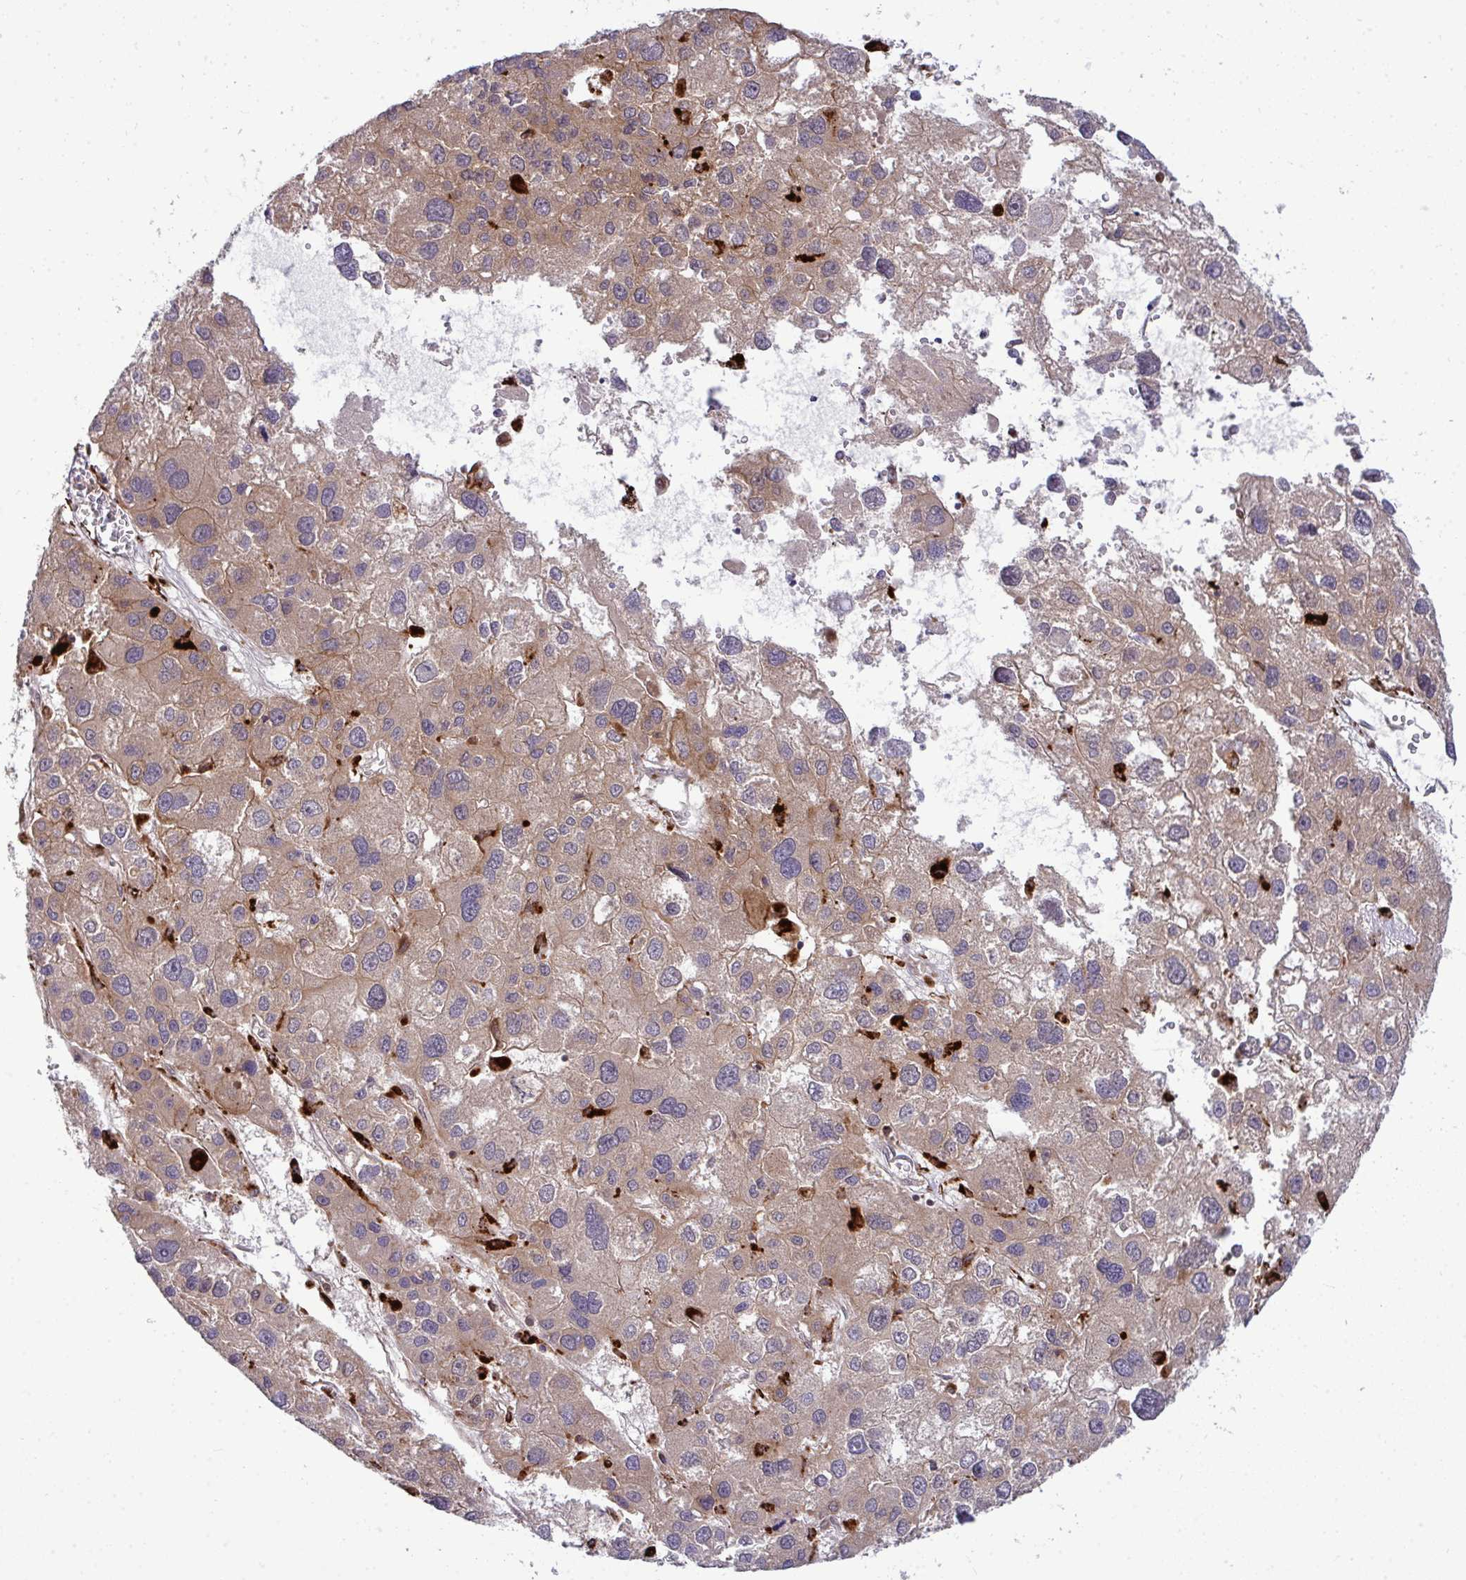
{"staining": {"intensity": "weak", "quantity": "25%-75%", "location": "cytoplasmic/membranous"}, "tissue": "liver cancer", "cell_type": "Tumor cells", "image_type": "cancer", "snomed": [{"axis": "morphology", "description": "Carcinoma, Hepatocellular, NOS"}, {"axis": "topography", "description": "Liver"}], "caption": "Protein positivity by immunohistochemistry (IHC) displays weak cytoplasmic/membranous staining in about 25%-75% of tumor cells in hepatocellular carcinoma (liver). (DAB IHC, brown staining for protein, blue staining for nuclei).", "gene": "TRIM44", "patient": {"sex": "male", "age": 73}}